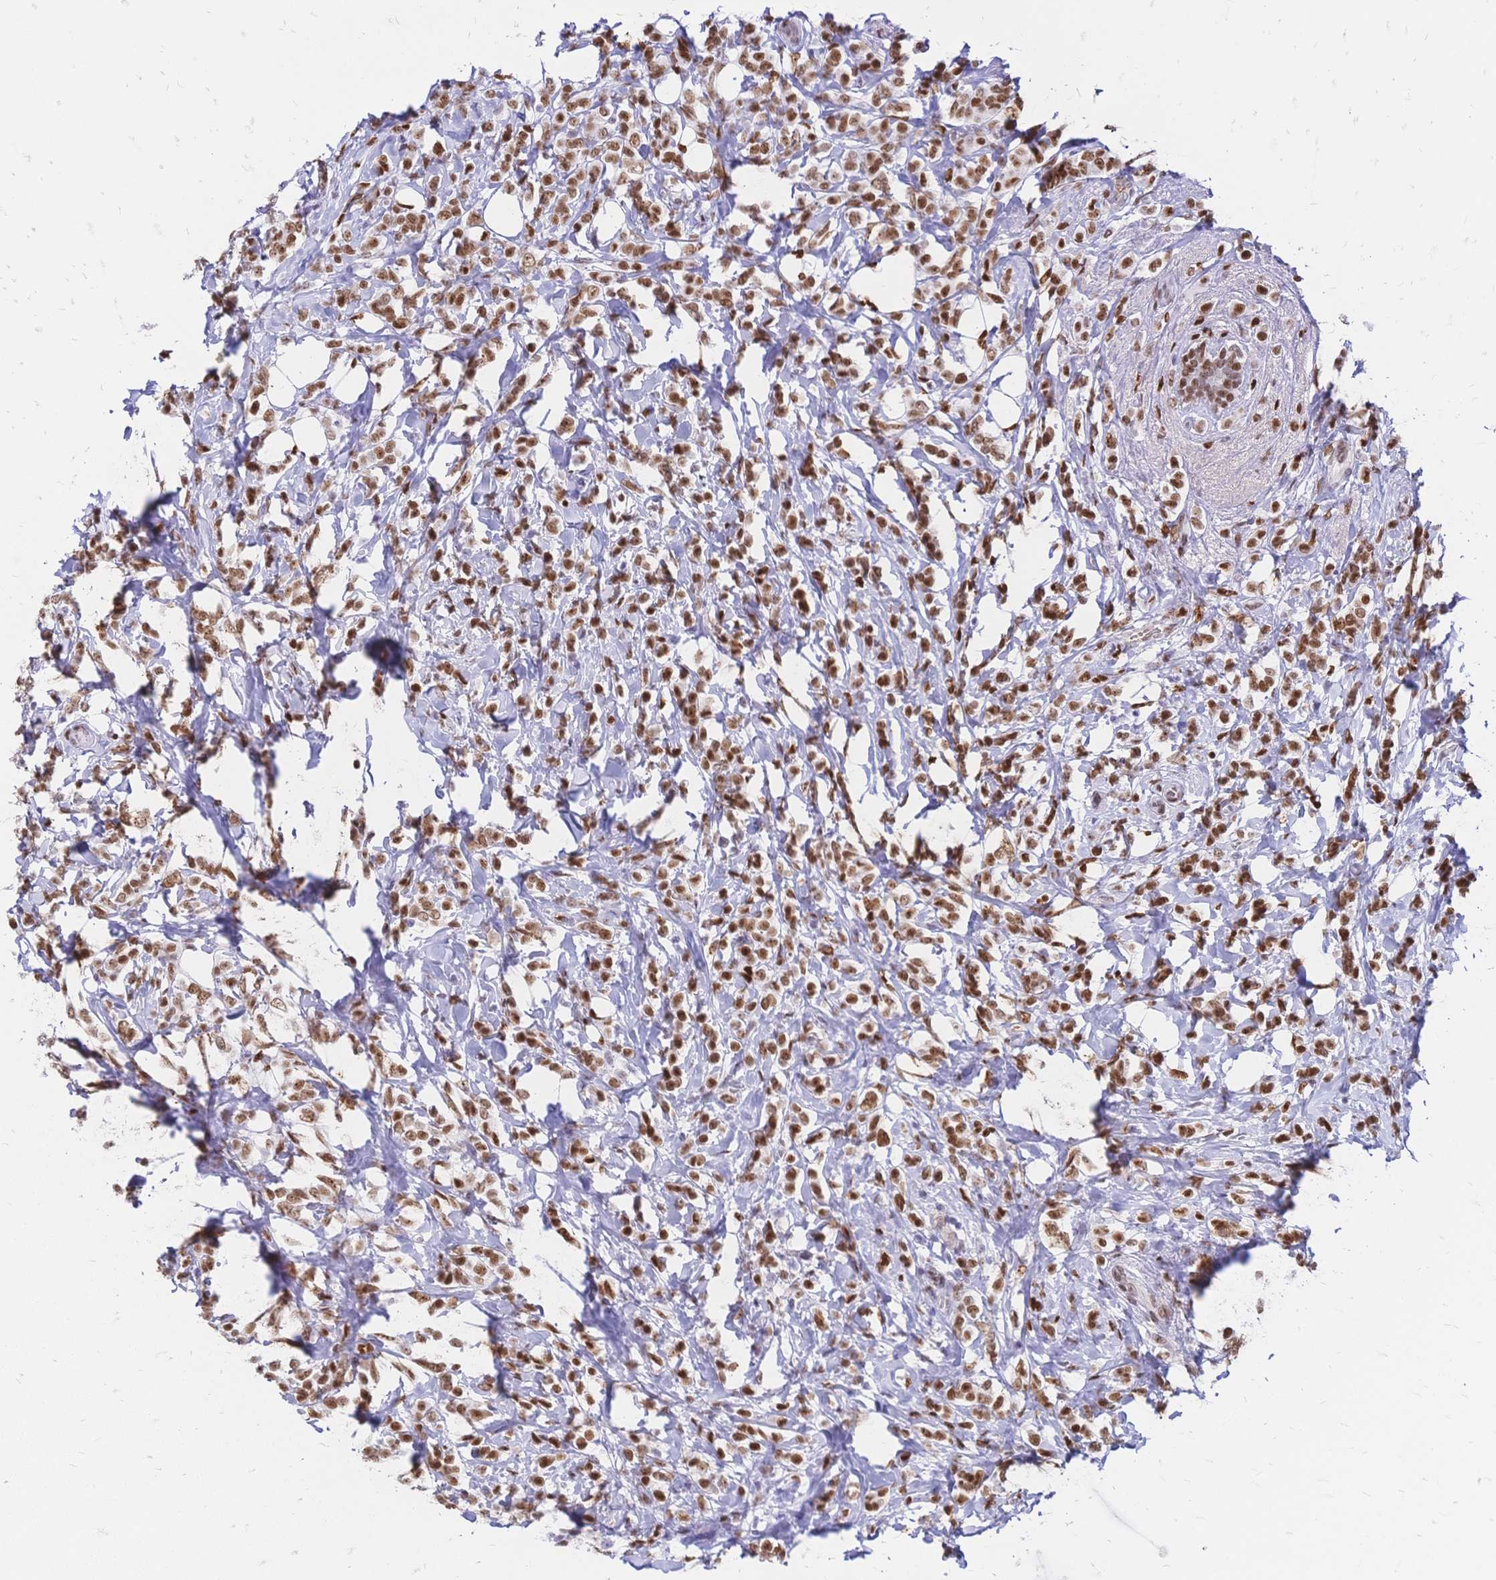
{"staining": {"intensity": "moderate", "quantity": ">75%", "location": "nuclear"}, "tissue": "breast cancer", "cell_type": "Tumor cells", "image_type": "cancer", "snomed": [{"axis": "morphology", "description": "Lobular carcinoma"}, {"axis": "topography", "description": "Breast"}], "caption": "About >75% of tumor cells in lobular carcinoma (breast) exhibit moderate nuclear protein expression as visualized by brown immunohistochemical staining.", "gene": "NFIC", "patient": {"sex": "female", "age": 49}}